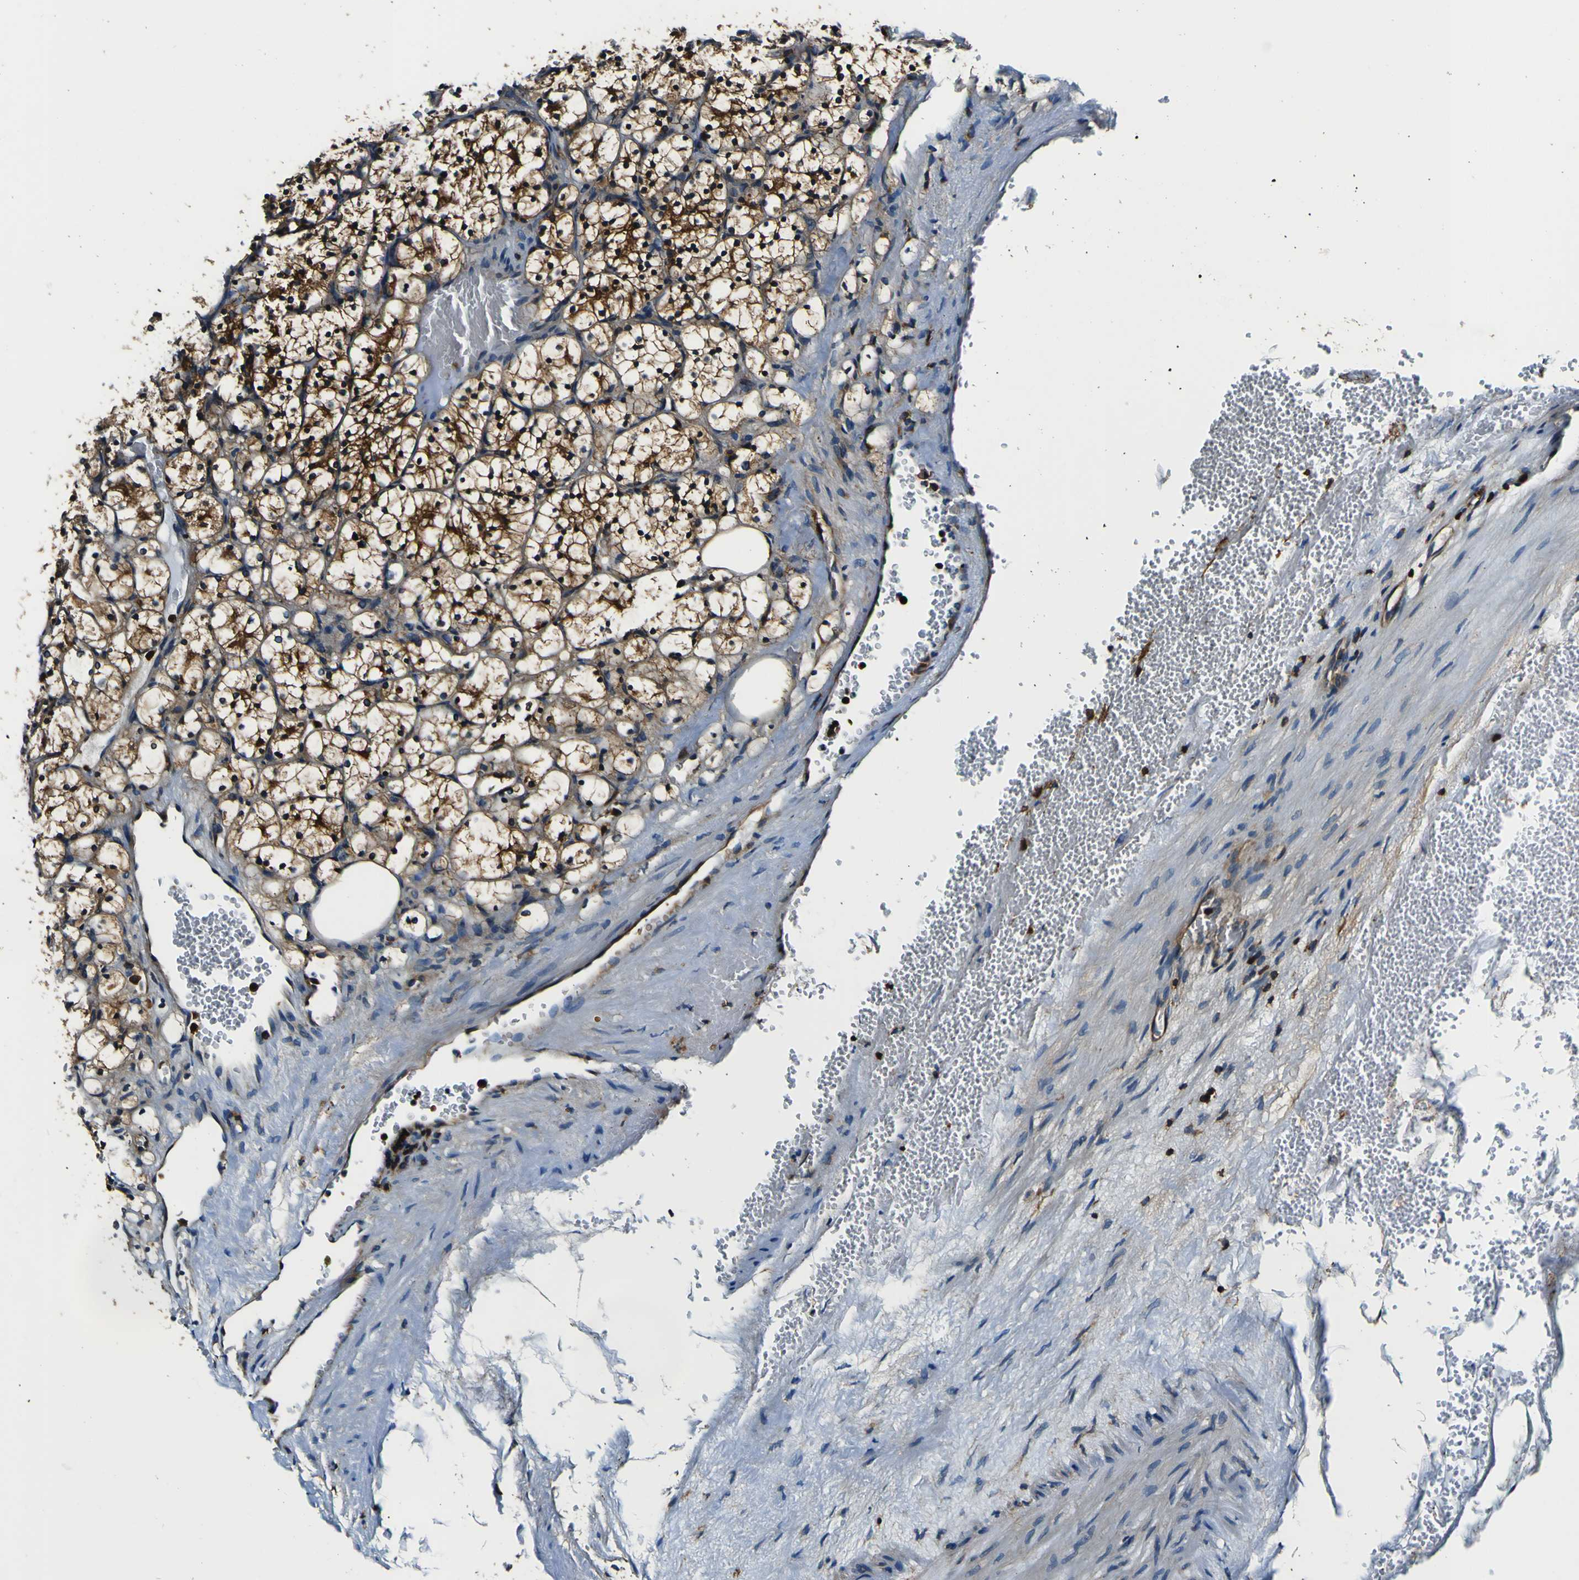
{"staining": {"intensity": "strong", "quantity": "<25%", "location": "cytoplasmic/membranous"}, "tissue": "renal cancer", "cell_type": "Tumor cells", "image_type": "cancer", "snomed": [{"axis": "morphology", "description": "Adenocarcinoma, NOS"}, {"axis": "topography", "description": "Kidney"}], "caption": "DAB immunohistochemical staining of renal cancer (adenocarcinoma) demonstrates strong cytoplasmic/membranous protein positivity in approximately <25% of tumor cells. The staining was performed using DAB (3,3'-diaminobenzidine) to visualize the protein expression in brown, while the nuclei were stained in blue with hematoxylin (Magnification: 20x).", "gene": "RHOT2", "patient": {"sex": "female", "age": 69}}